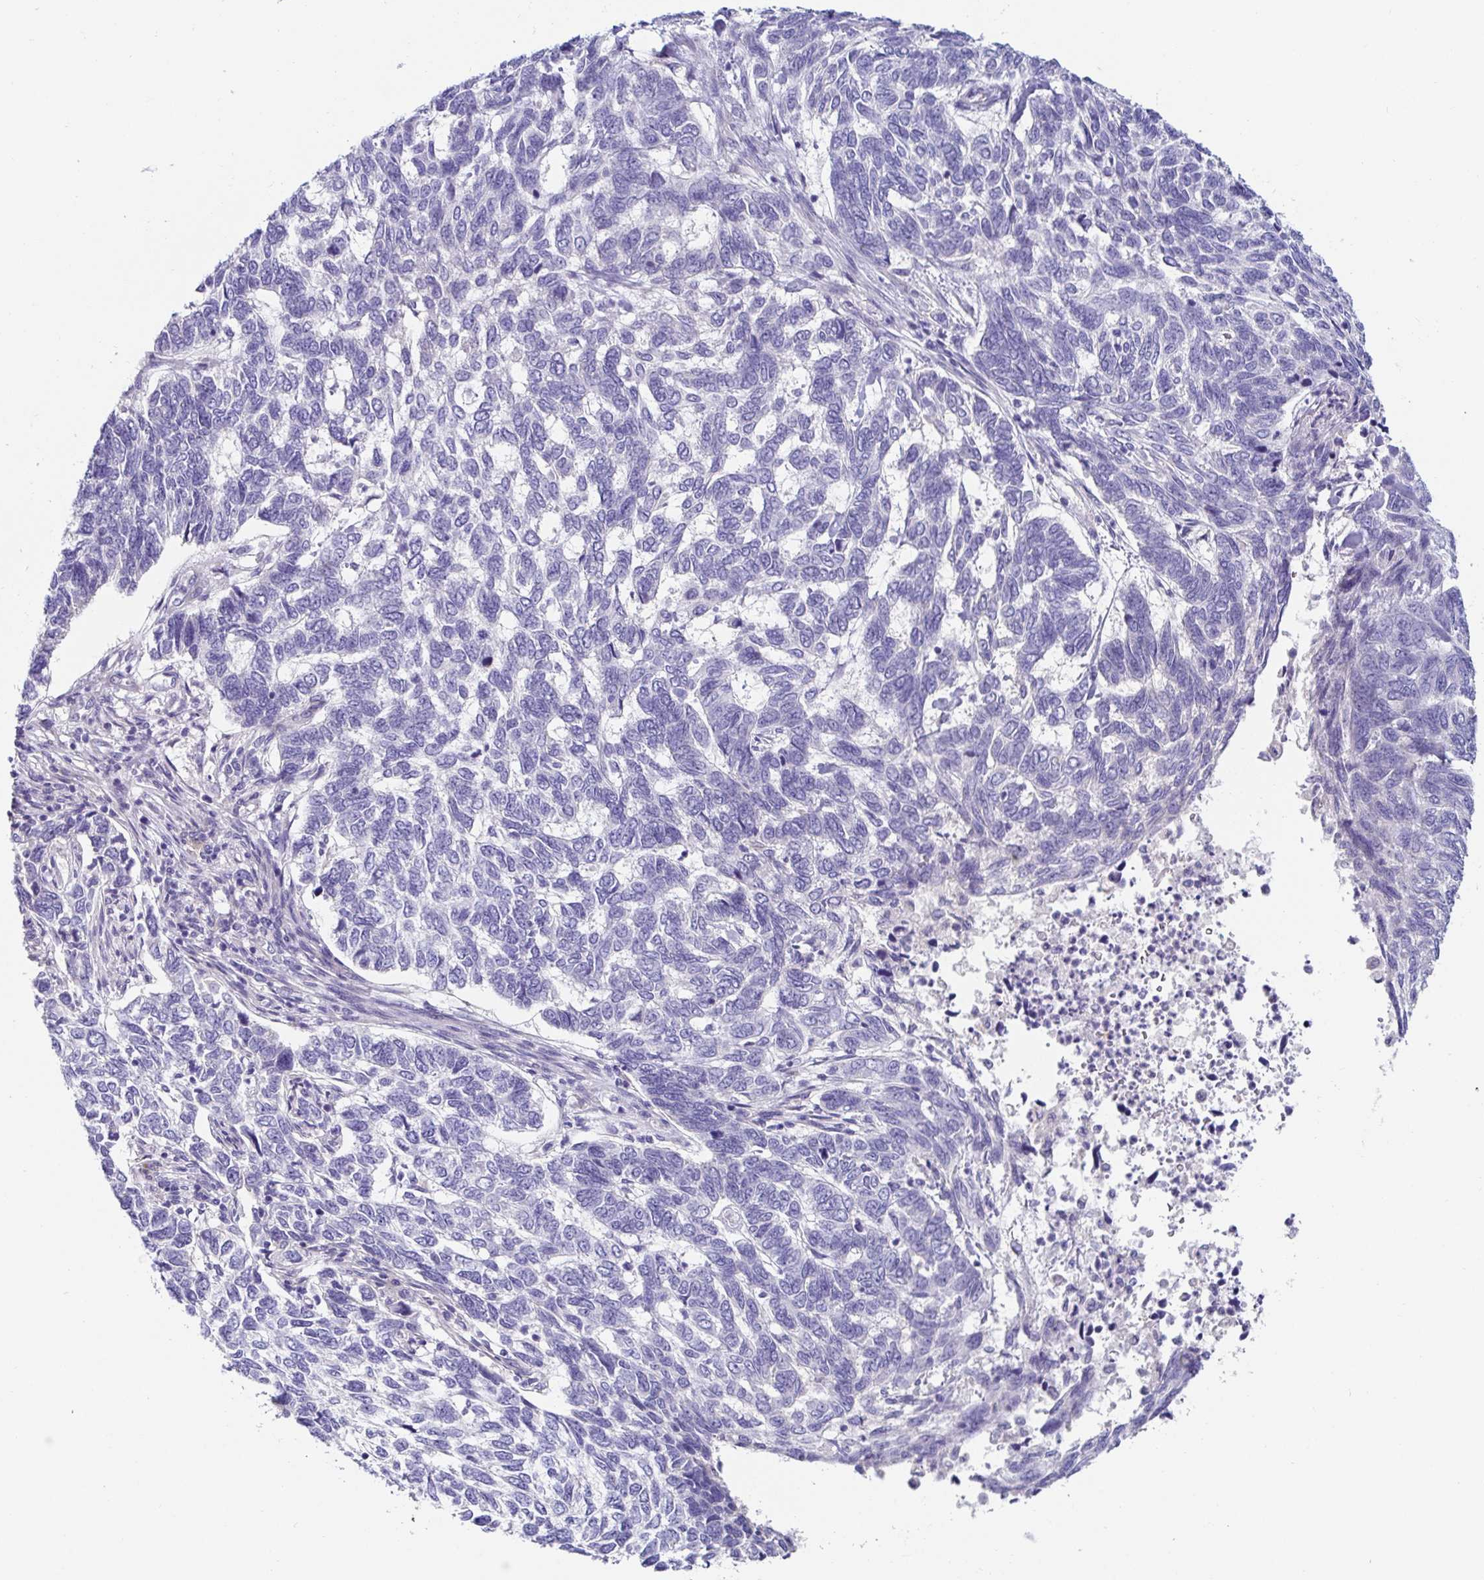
{"staining": {"intensity": "negative", "quantity": "none", "location": "none"}, "tissue": "skin cancer", "cell_type": "Tumor cells", "image_type": "cancer", "snomed": [{"axis": "morphology", "description": "Basal cell carcinoma"}, {"axis": "topography", "description": "Skin"}], "caption": "There is no significant expression in tumor cells of skin cancer. (DAB immunohistochemistry, high magnification).", "gene": "C4orf17", "patient": {"sex": "female", "age": 65}}